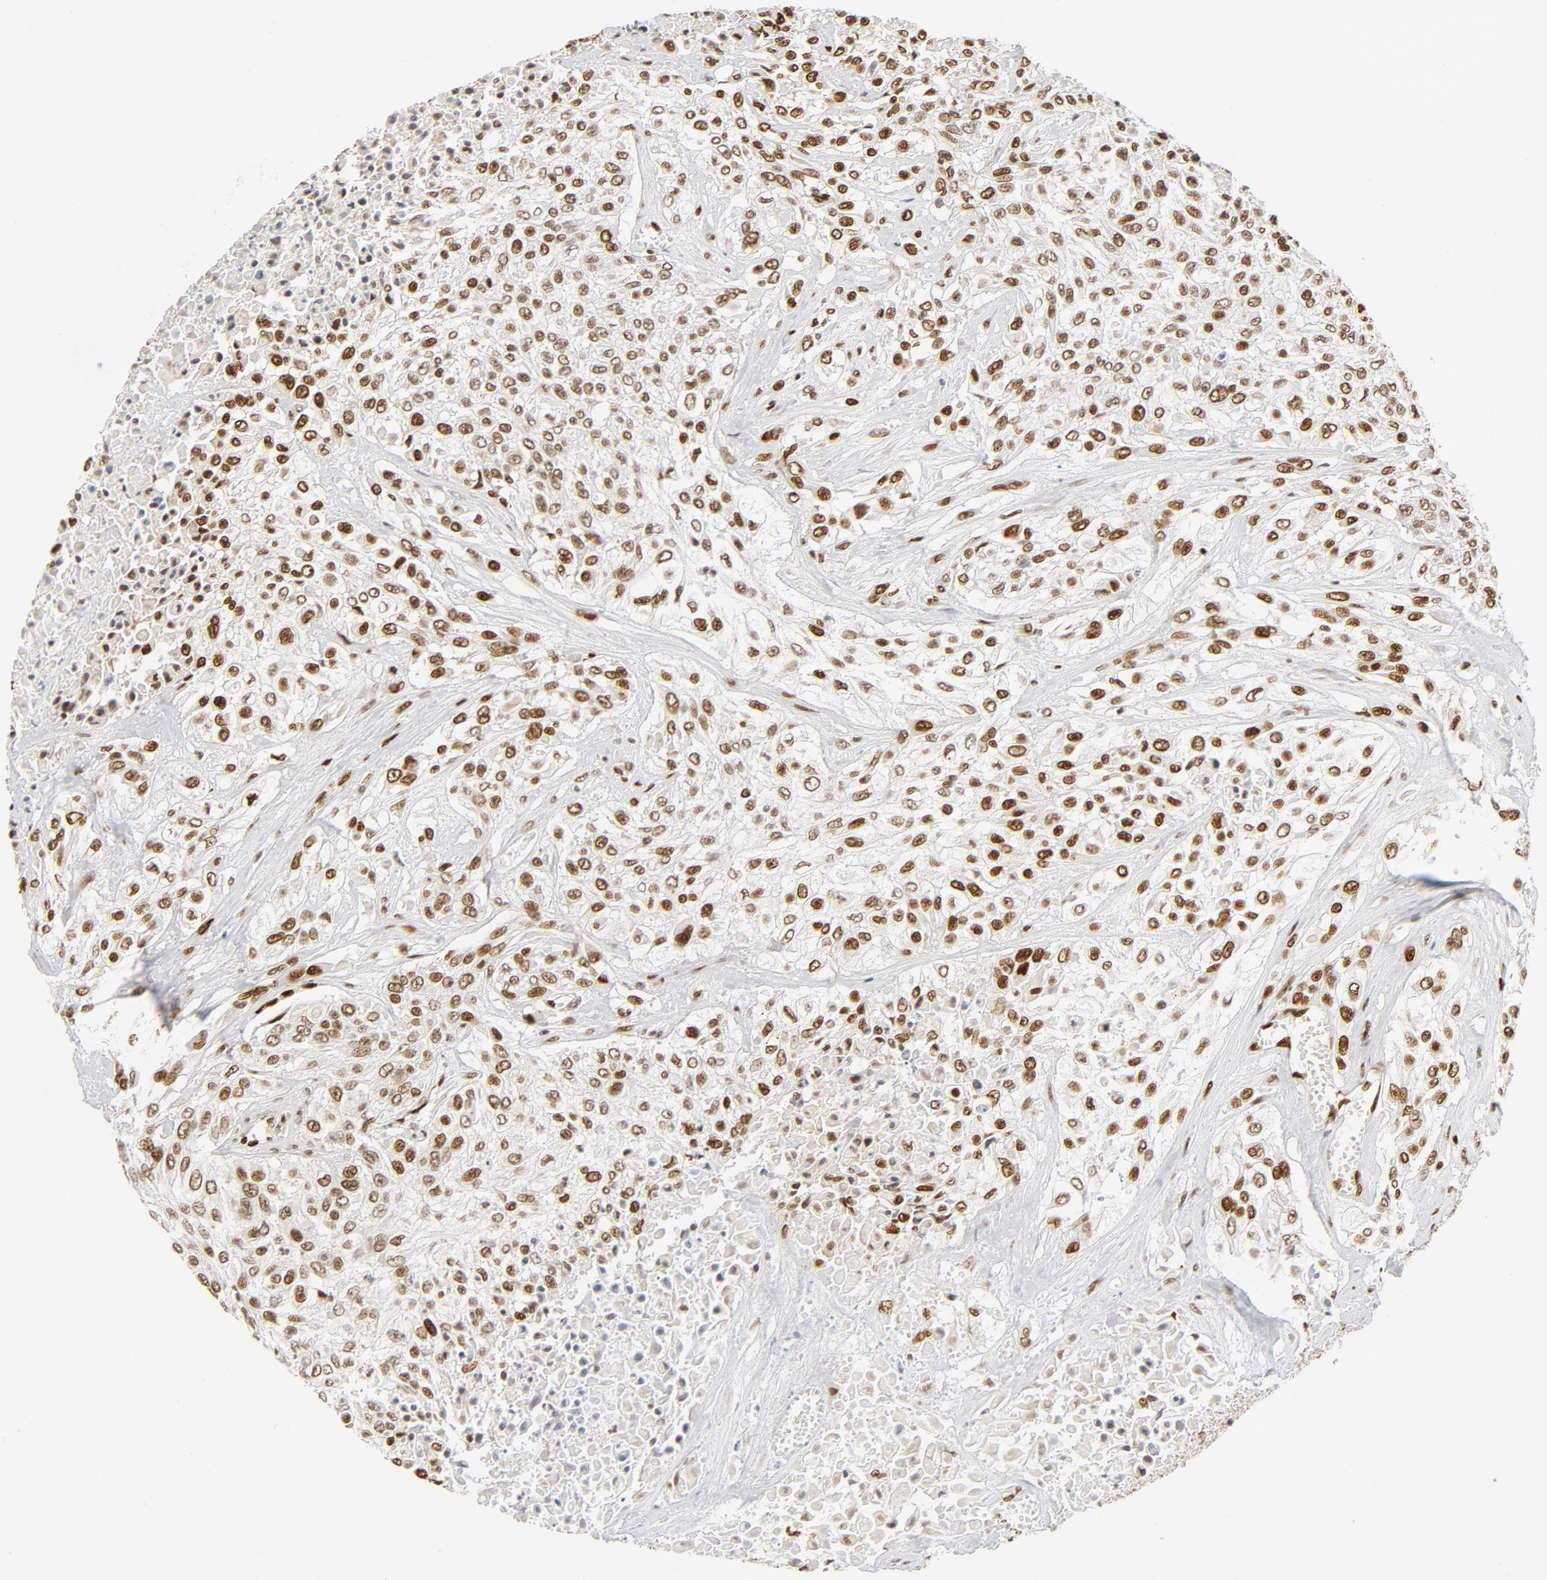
{"staining": {"intensity": "strong", "quantity": ">75%", "location": "nuclear"}, "tissue": "urothelial cancer", "cell_type": "Tumor cells", "image_type": "cancer", "snomed": [{"axis": "morphology", "description": "Urothelial carcinoma, High grade"}, {"axis": "topography", "description": "Urinary bladder"}], "caption": "Human urothelial carcinoma (high-grade) stained with a brown dye exhibits strong nuclear positive positivity in about >75% of tumor cells.", "gene": "MEF2A", "patient": {"sex": "male", "age": 57}}